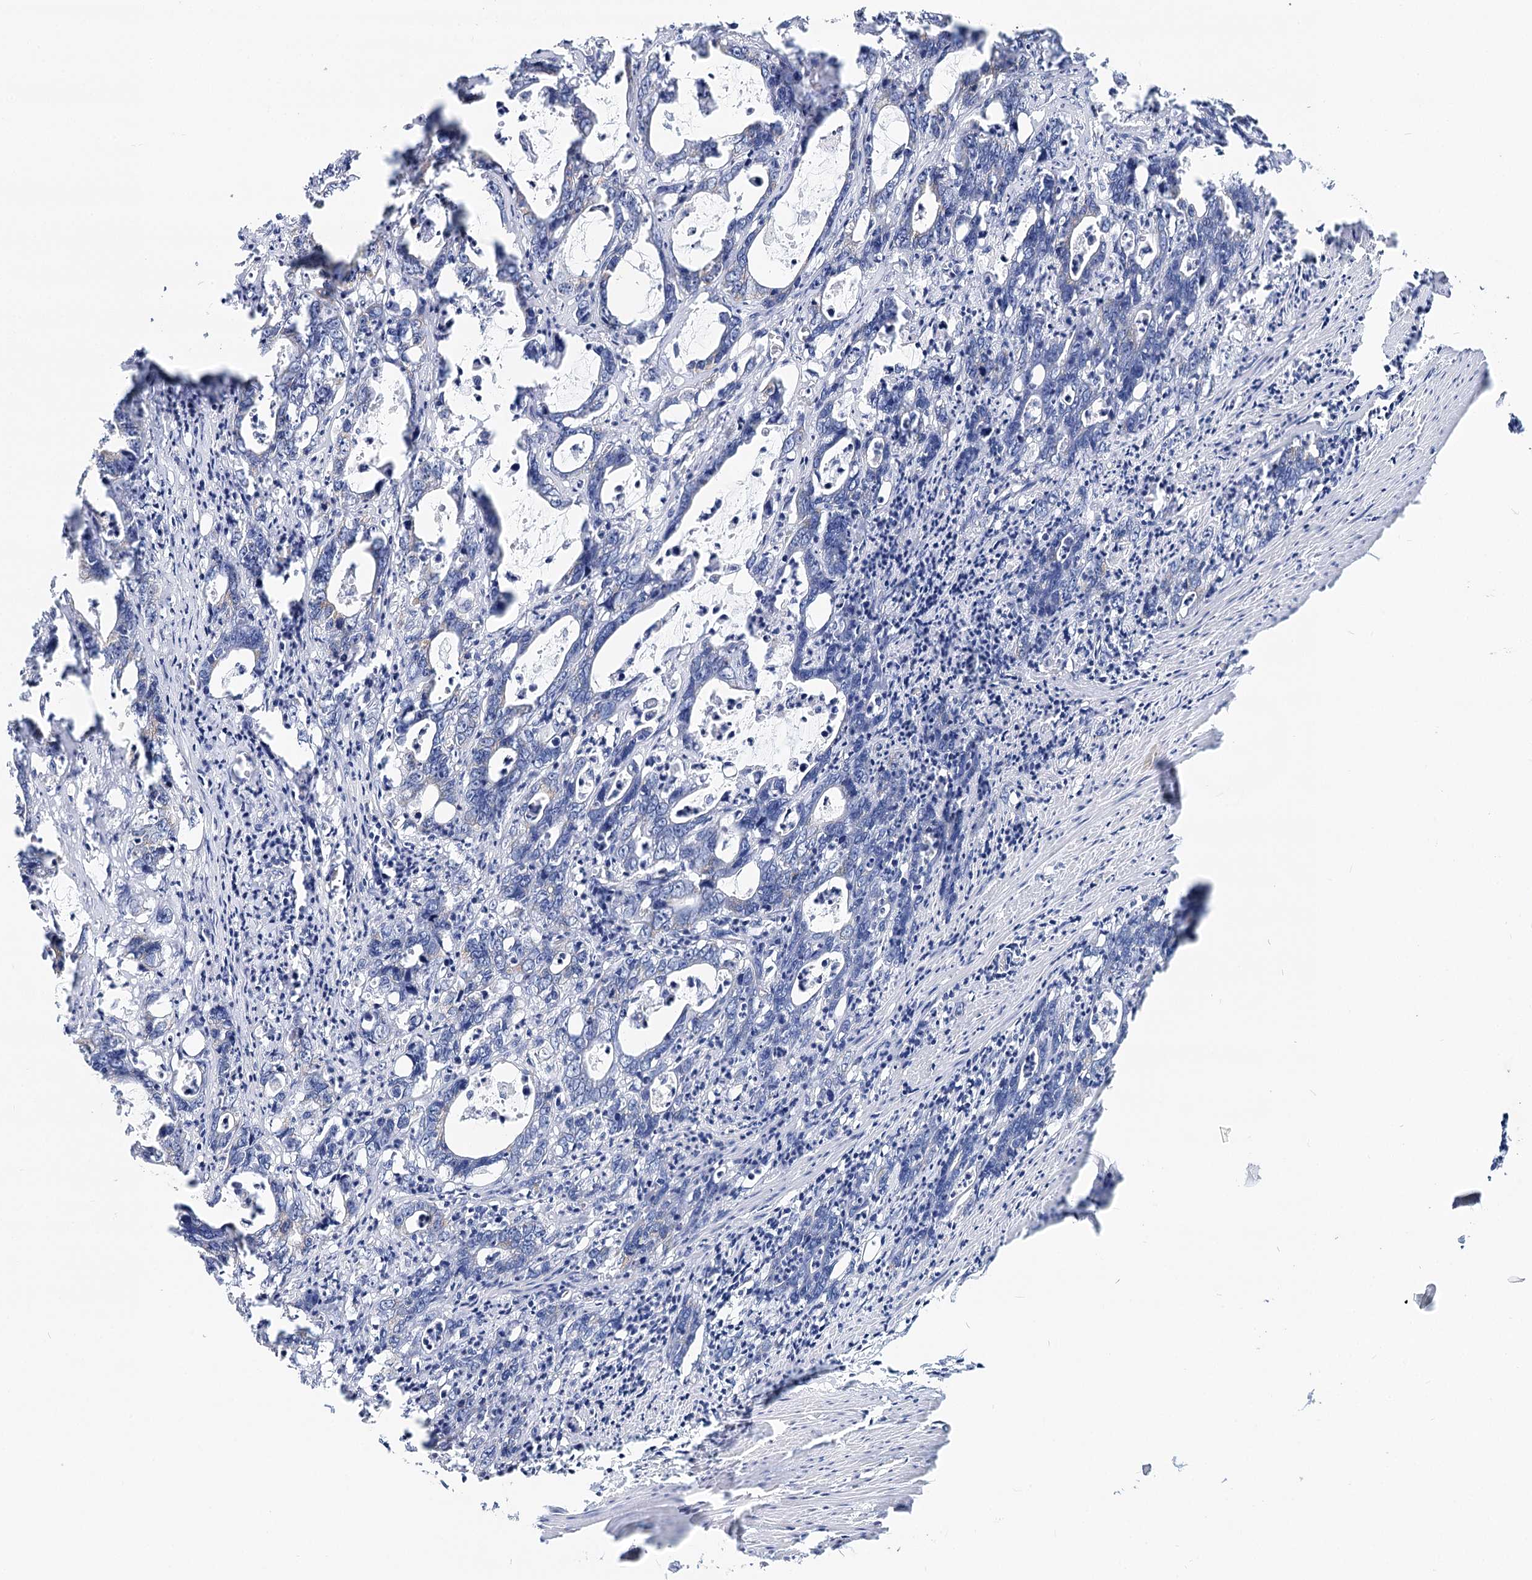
{"staining": {"intensity": "negative", "quantity": "none", "location": "none"}, "tissue": "colorectal cancer", "cell_type": "Tumor cells", "image_type": "cancer", "snomed": [{"axis": "morphology", "description": "Adenocarcinoma, NOS"}, {"axis": "topography", "description": "Colon"}], "caption": "This is a histopathology image of immunohistochemistry (IHC) staining of colorectal adenocarcinoma, which shows no positivity in tumor cells.", "gene": "MCCC2", "patient": {"sex": "female", "age": 75}}